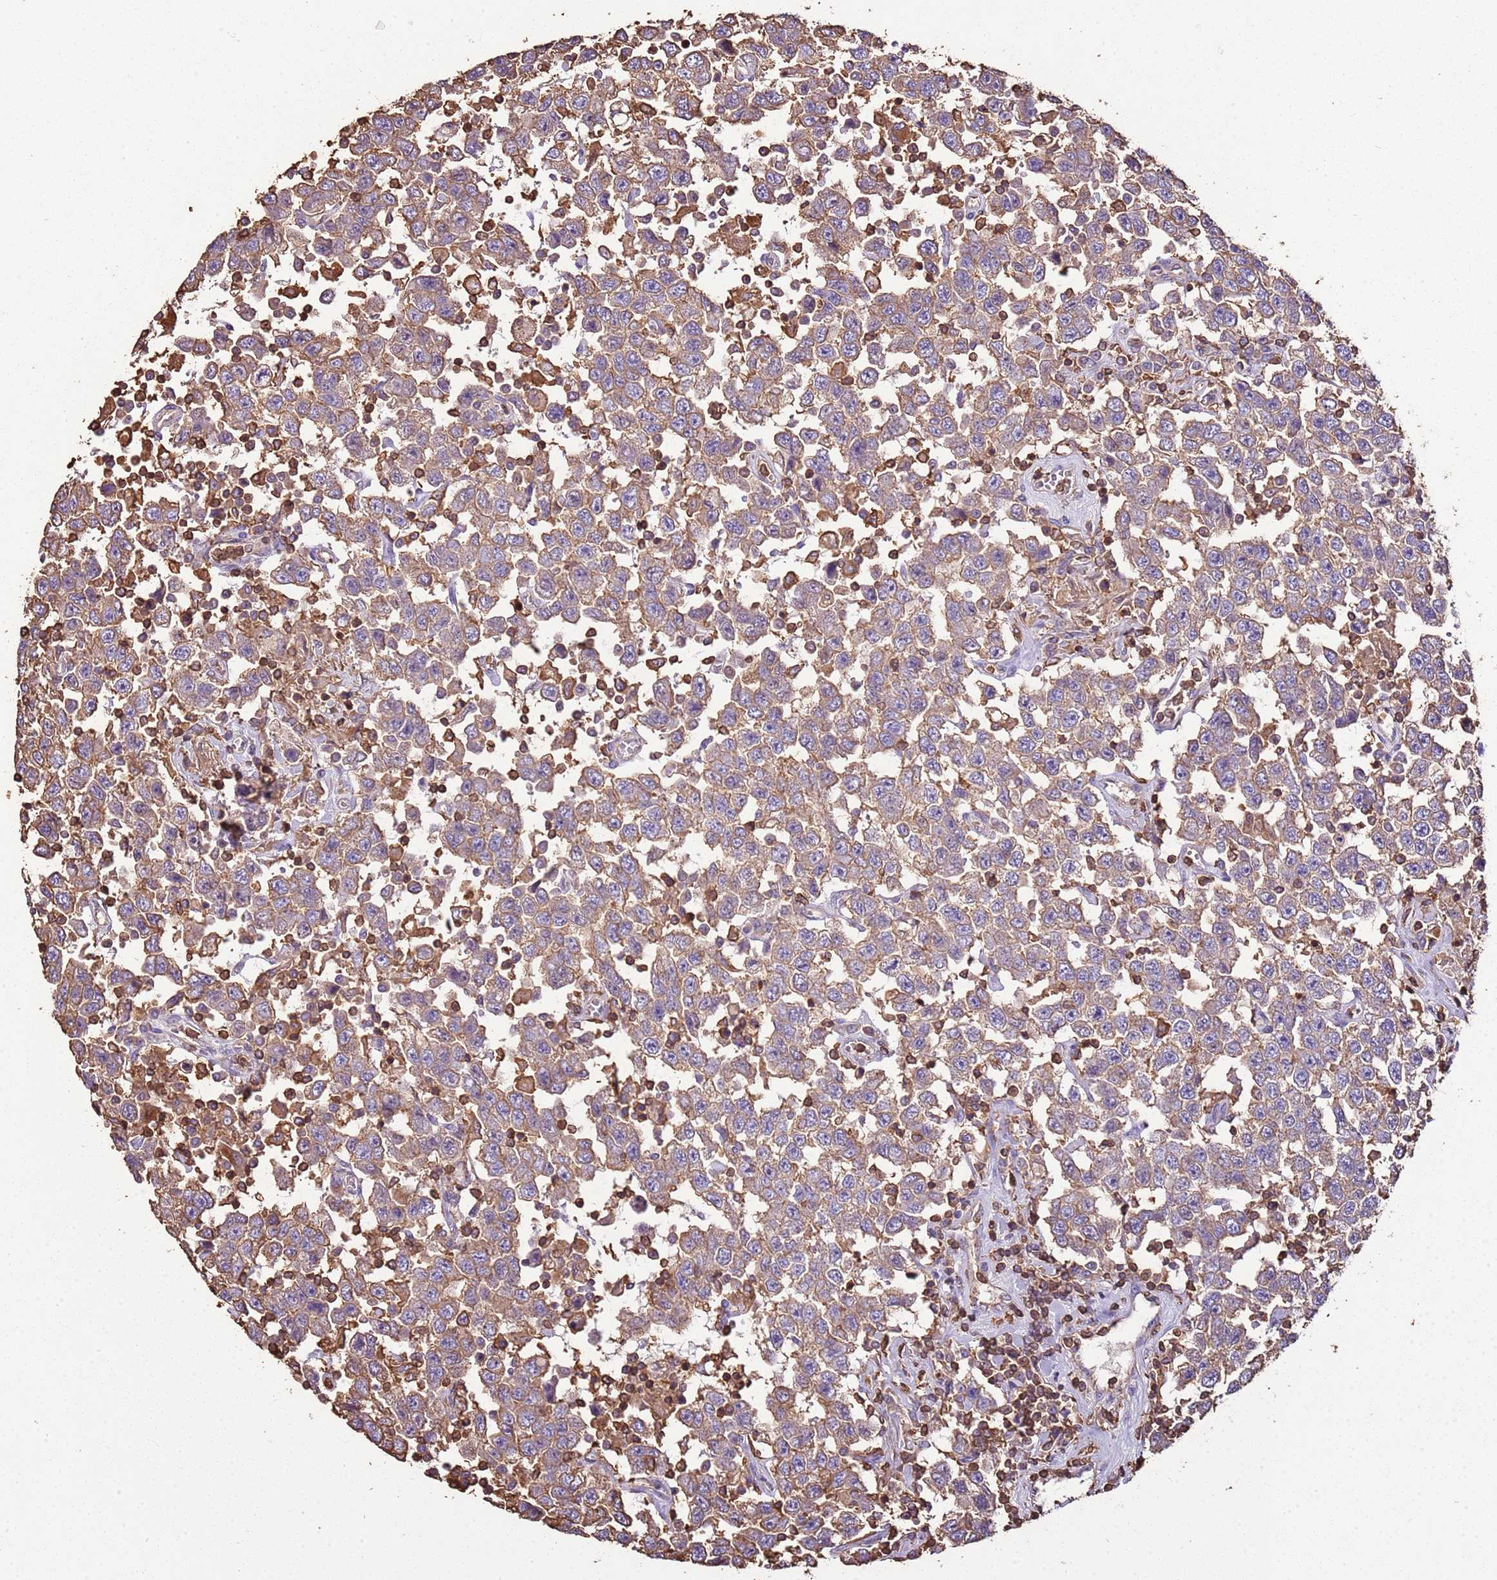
{"staining": {"intensity": "moderate", "quantity": ">75%", "location": "cytoplasmic/membranous"}, "tissue": "testis cancer", "cell_type": "Tumor cells", "image_type": "cancer", "snomed": [{"axis": "morphology", "description": "Seminoma, NOS"}, {"axis": "topography", "description": "Testis"}], "caption": "Tumor cells display medium levels of moderate cytoplasmic/membranous staining in about >75% of cells in human testis seminoma. (DAB IHC with brightfield microscopy, high magnification).", "gene": "ARL10", "patient": {"sex": "male", "age": 41}}